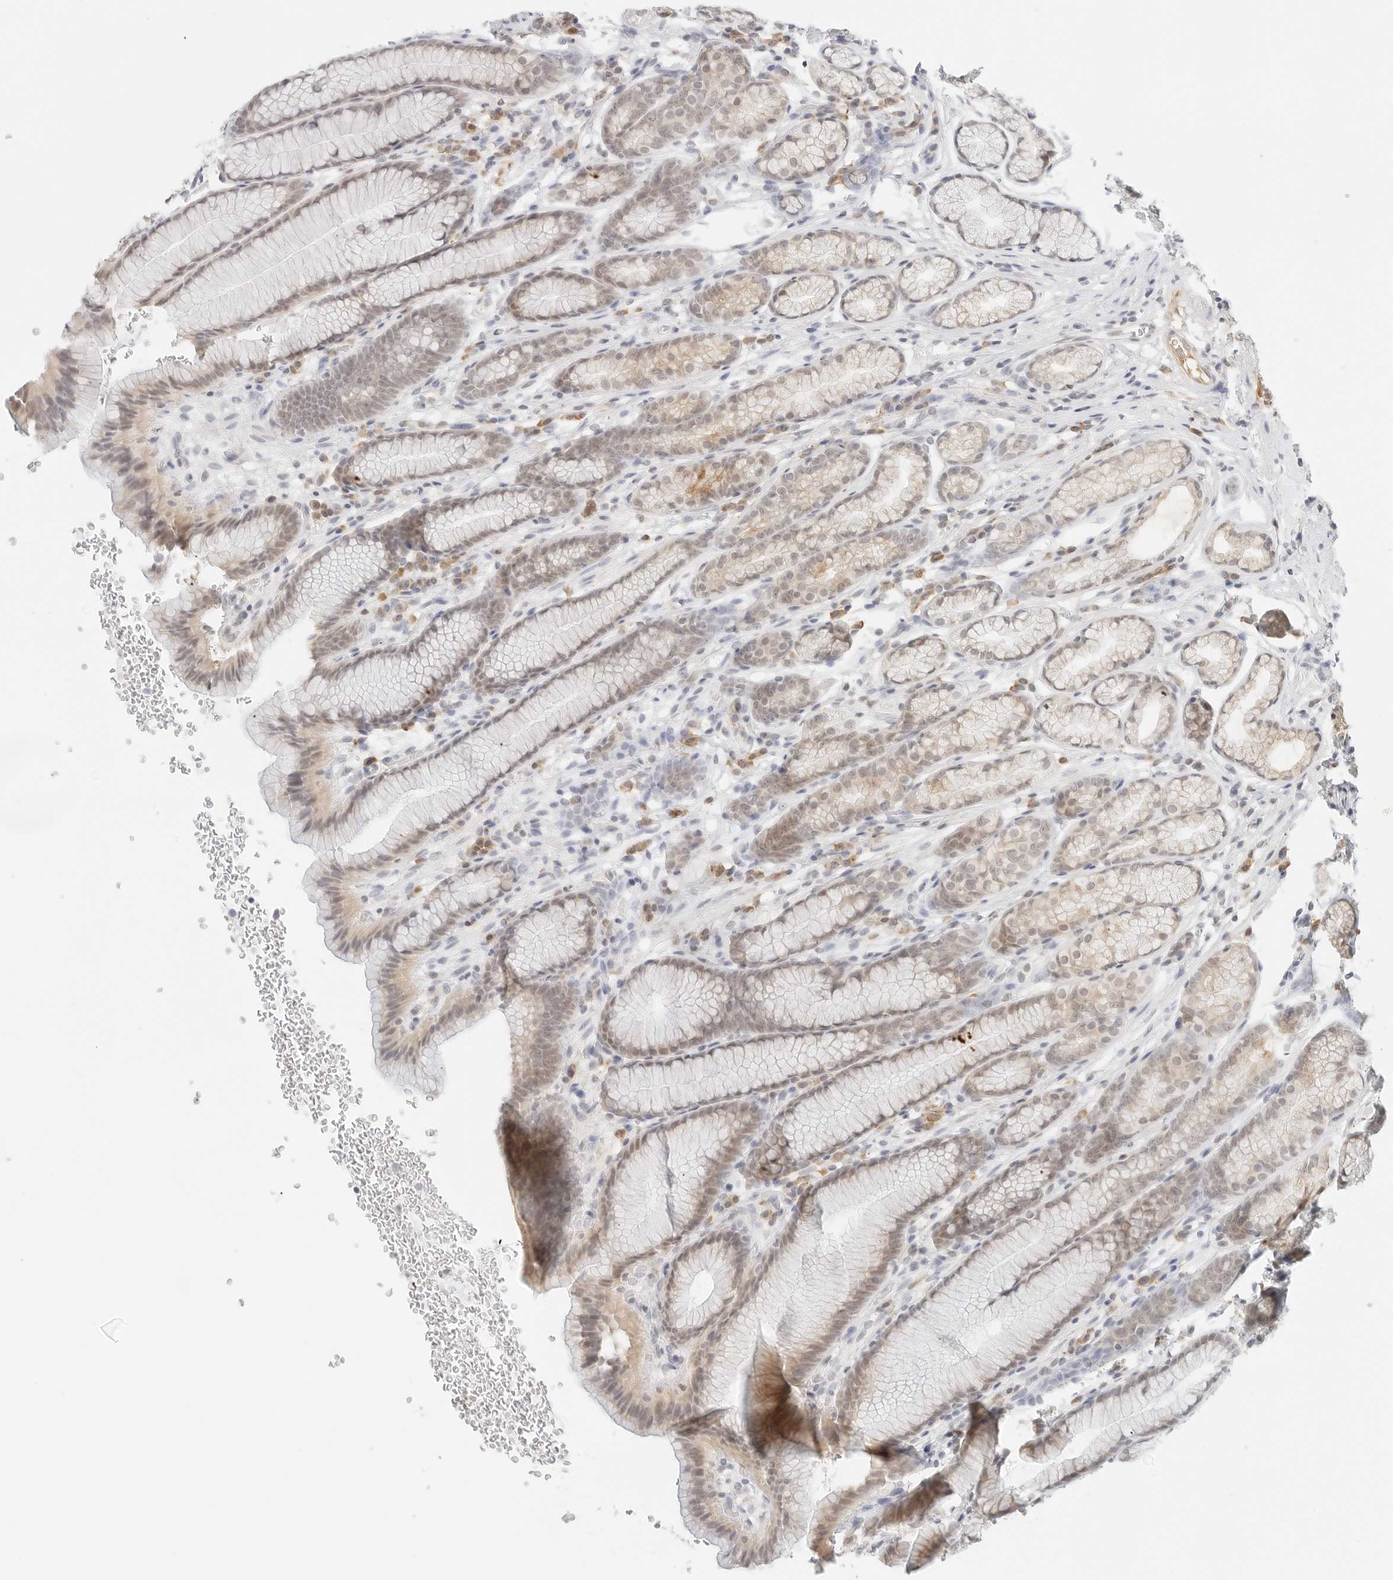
{"staining": {"intensity": "moderate", "quantity": ">75%", "location": "cytoplasmic/membranous,nuclear"}, "tissue": "stomach", "cell_type": "Glandular cells", "image_type": "normal", "snomed": [{"axis": "morphology", "description": "Normal tissue, NOS"}, {"axis": "topography", "description": "Stomach"}], "caption": "High-power microscopy captured an immunohistochemistry histopathology image of normal stomach, revealing moderate cytoplasmic/membranous,nuclear staining in about >75% of glandular cells. The staining was performed using DAB (3,3'-diaminobenzidine) to visualize the protein expression in brown, while the nuclei were stained in blue with hematoxylin (Magnification: 20x).", "gene": "NEO1", "patient": {"sex": "male", "age": 42}}